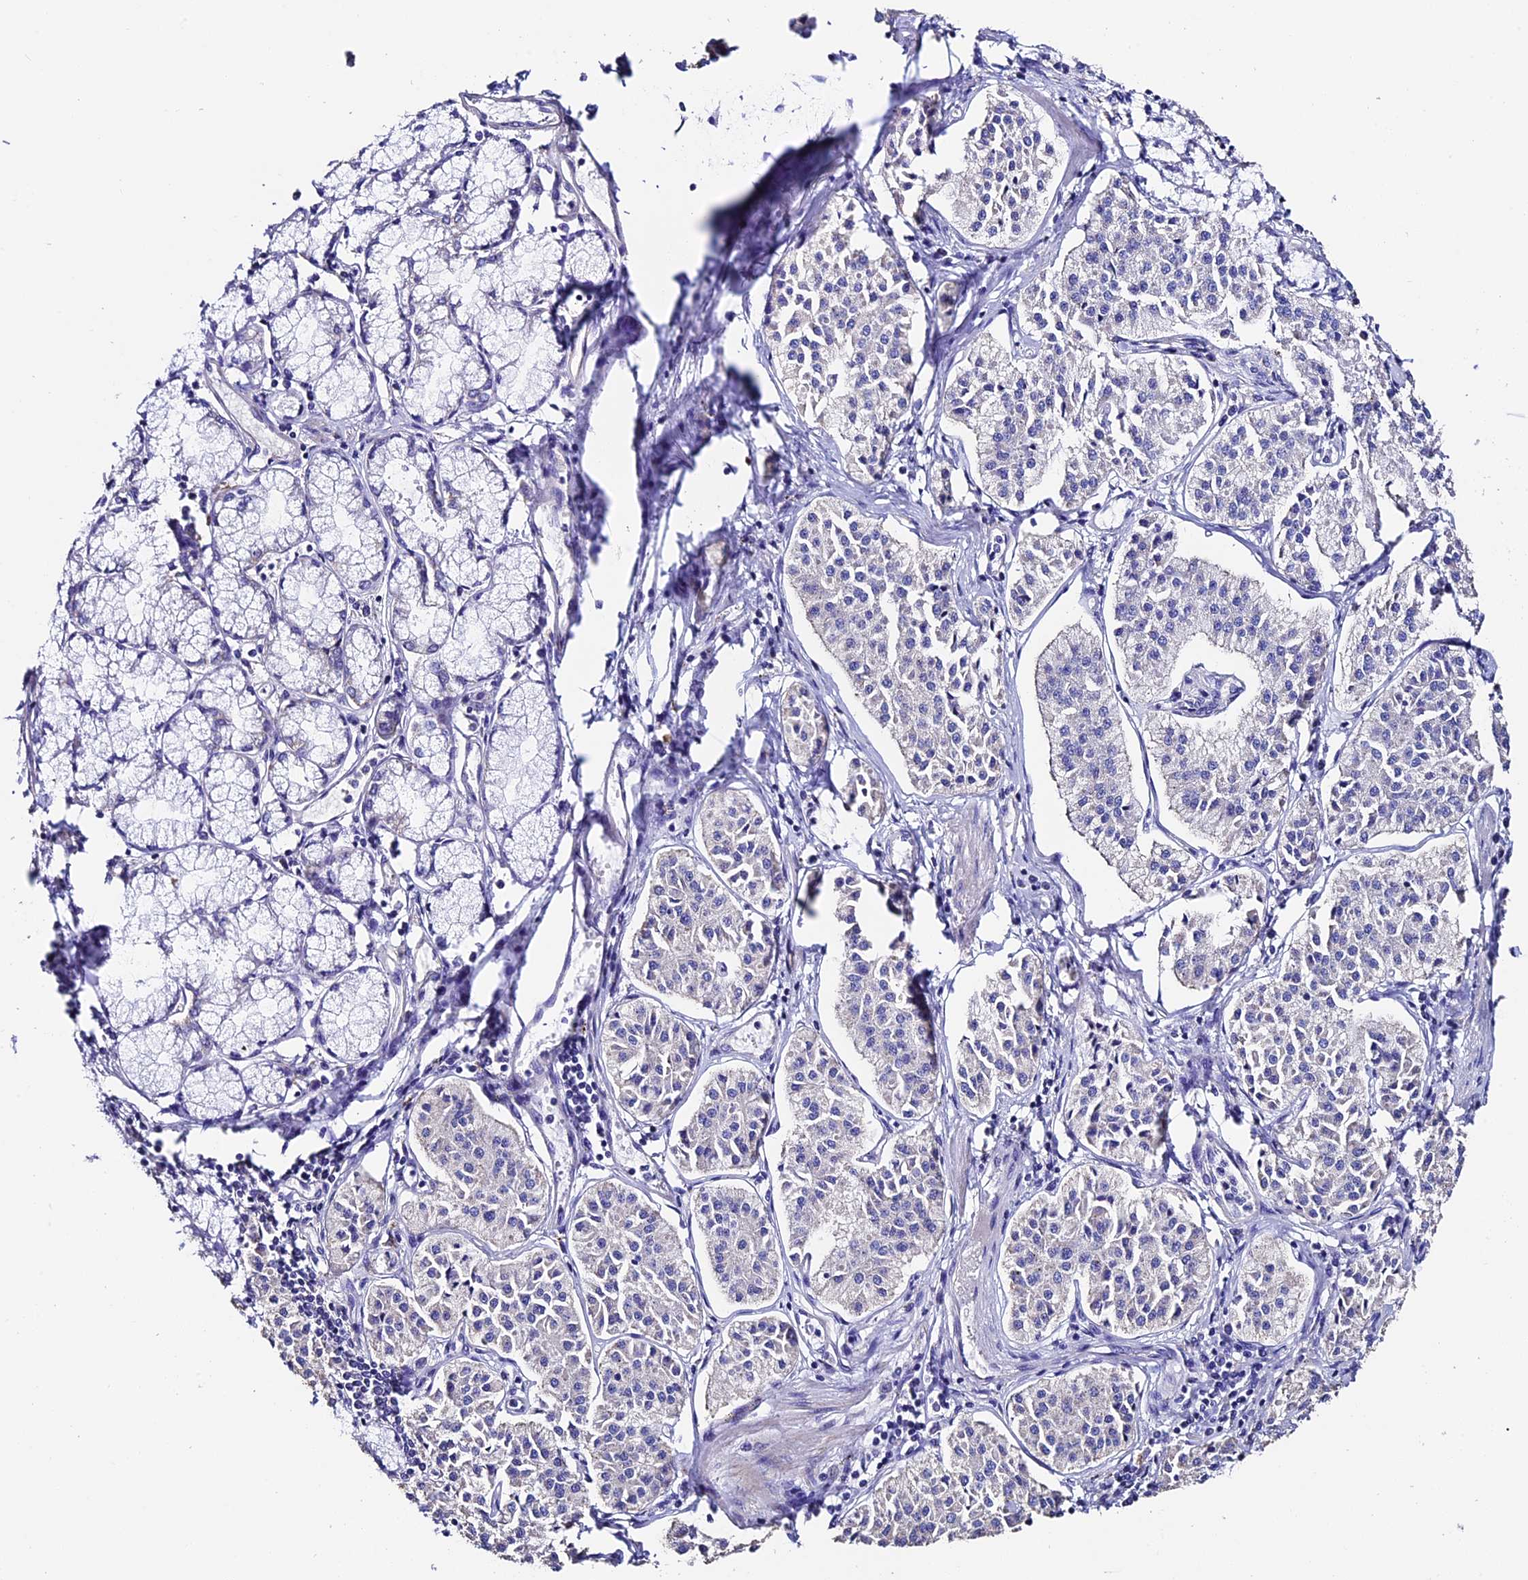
{"staining": {"intensity": "negative", "quantity": "none", "location": "none"}, "tissue": "pancreatic cancer", "cell_type": "Tumor cells", "image_type": "cancer", "snomed": [{"axis": "morphology", "description": "Adenocarcinoma, NOS"}, {"axis": "topography", "description": "Pancreas"}], "caption": "A photomicrograph of human pancreatic adenocarcinoma is negative for staining in tumor cells.", "gene": "FBXW9", "patient": {"sex": "female", "age": 50}}